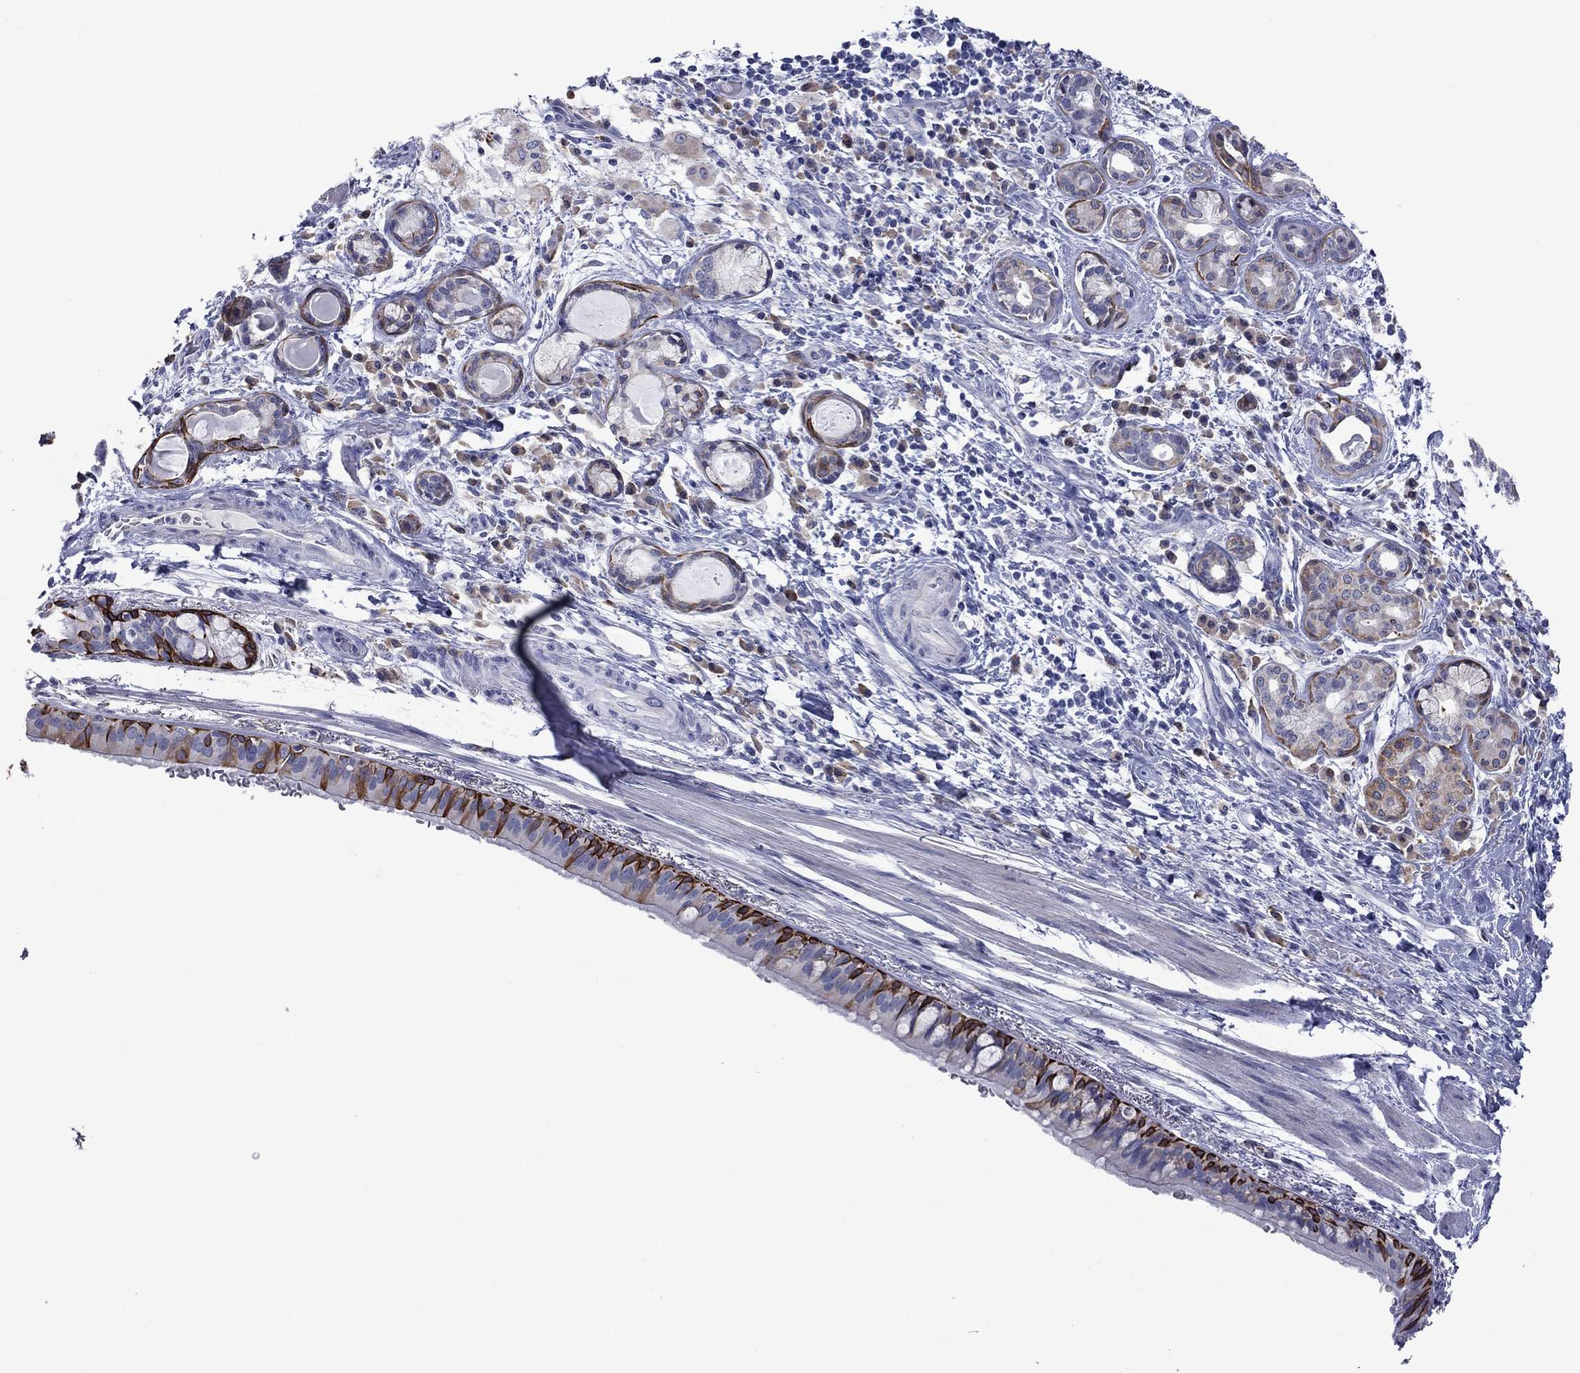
{"staining": {"intensity": "strong", "quantity": "25%-75%", "location": "cytoplasmic/membranous,nuclear"}, "tissue": "bronchus", "cell_type": "Respiratory epithelial cells", "image_type": "normal", "snomed": [{"axis": "morphology", "description": "Normal tissue, NOS"}, {"axis": "morphology", "description": "Squamous cell carcinoma, NOS"}, {"axis": "topography", "description": "Bronchus"}, {"axis": "topography", "description": "Lung"}], "caption": "Immunohistochemistry (IHC) (DAB) staining of benign bronchus exhibits strong cytoplasmic/membranous,nuclear protein positivity in approximately 25%-75% of respiratory epithelial cells. (Stains: DAB in brown, nuclei in blue, Microscopy: brightfield microscopy at high magnification).", "gene": "TMPRSS11A", "patient": {"sex": "male", "age": 69}}